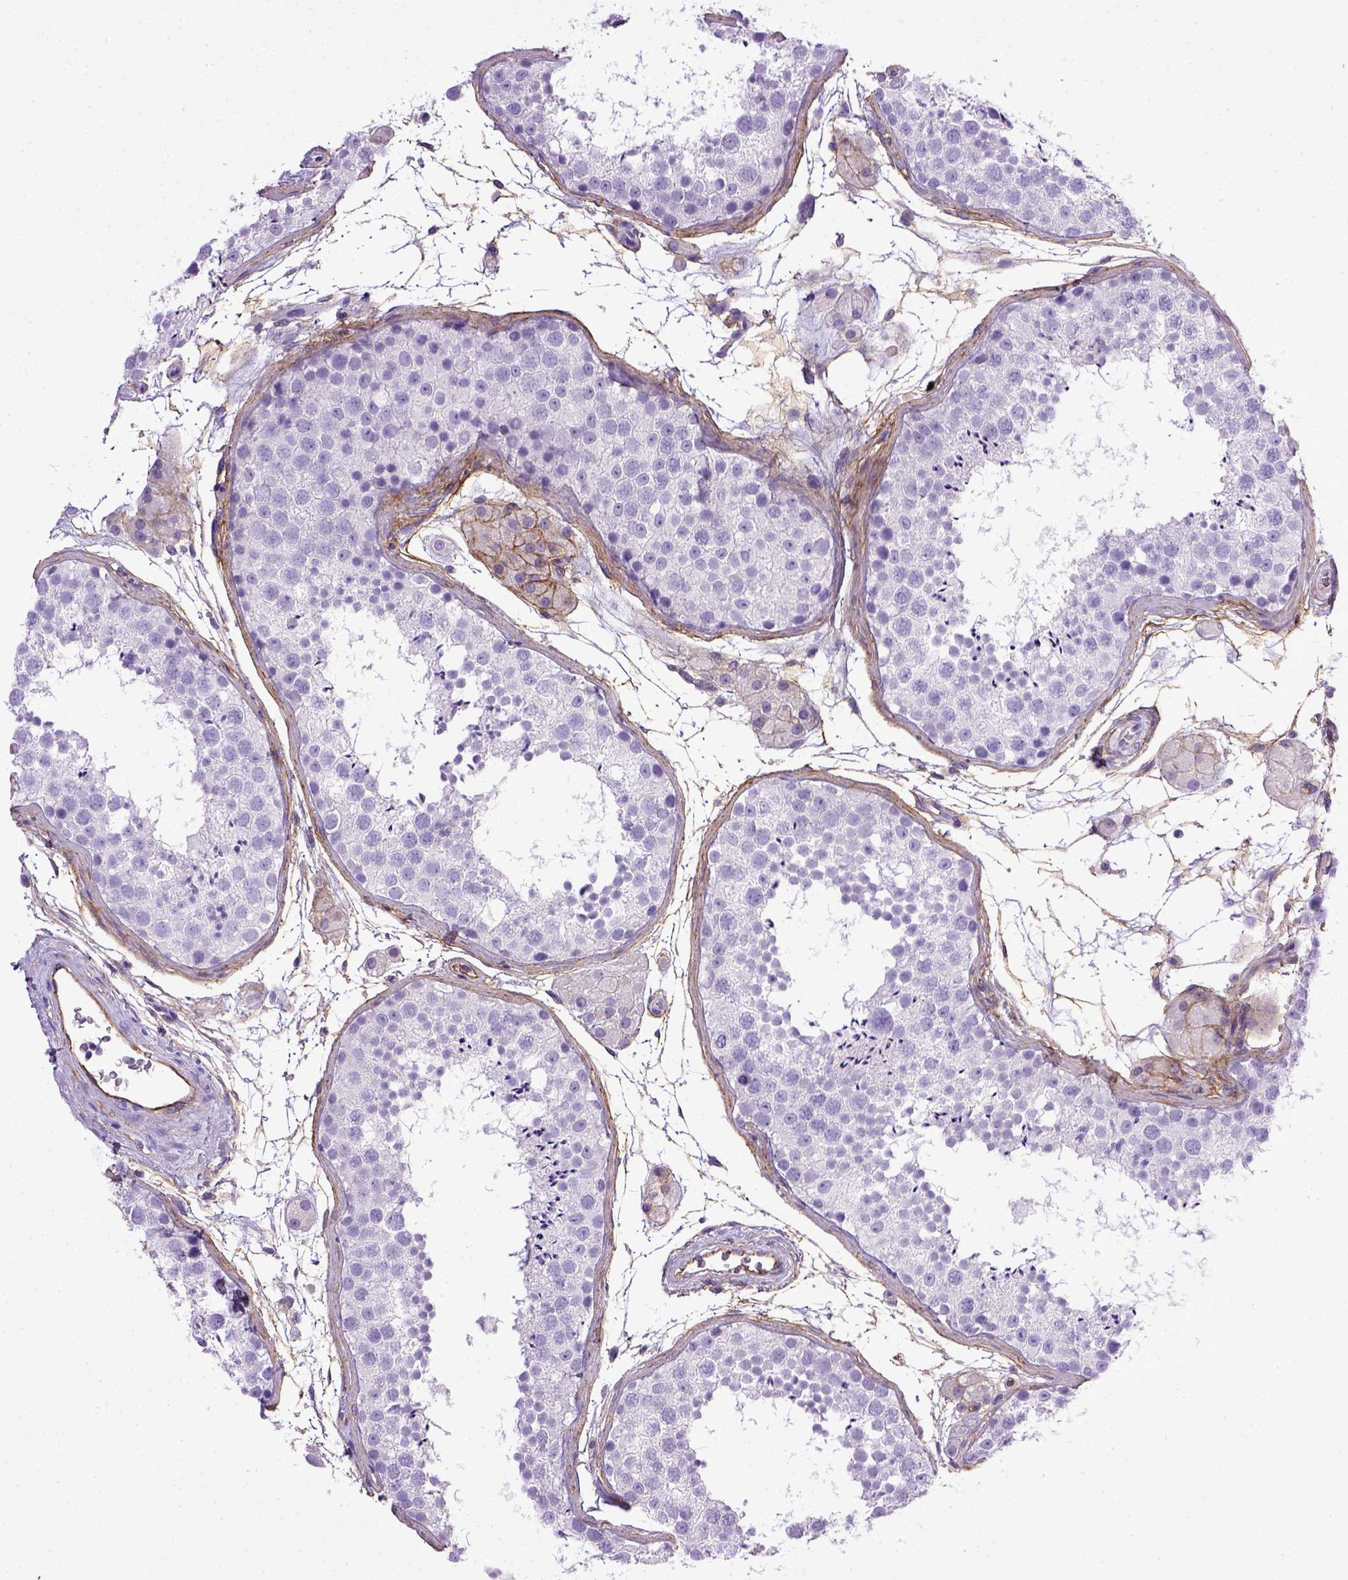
{"staining": {"intensity": "negative", "quantity": "none", "location": "none"}, "tissue": "testis", "cell_type": "Cells in seminiferous ducts", "image_type": "normal", "snomed": [{"axis": "morphology", "description": "Normal tissue, NOS"}, {"axis": "topography", "description": "Testis"}], "caption": "This photomicrograph is of unremarkable testis stained with IHC to label a protein in brown with the nuclei are counter-stained blue. There is no expression in cells in seminiferous ducts.", "gene": "ENG", "patient": {"sex": "male", "age": 41}}